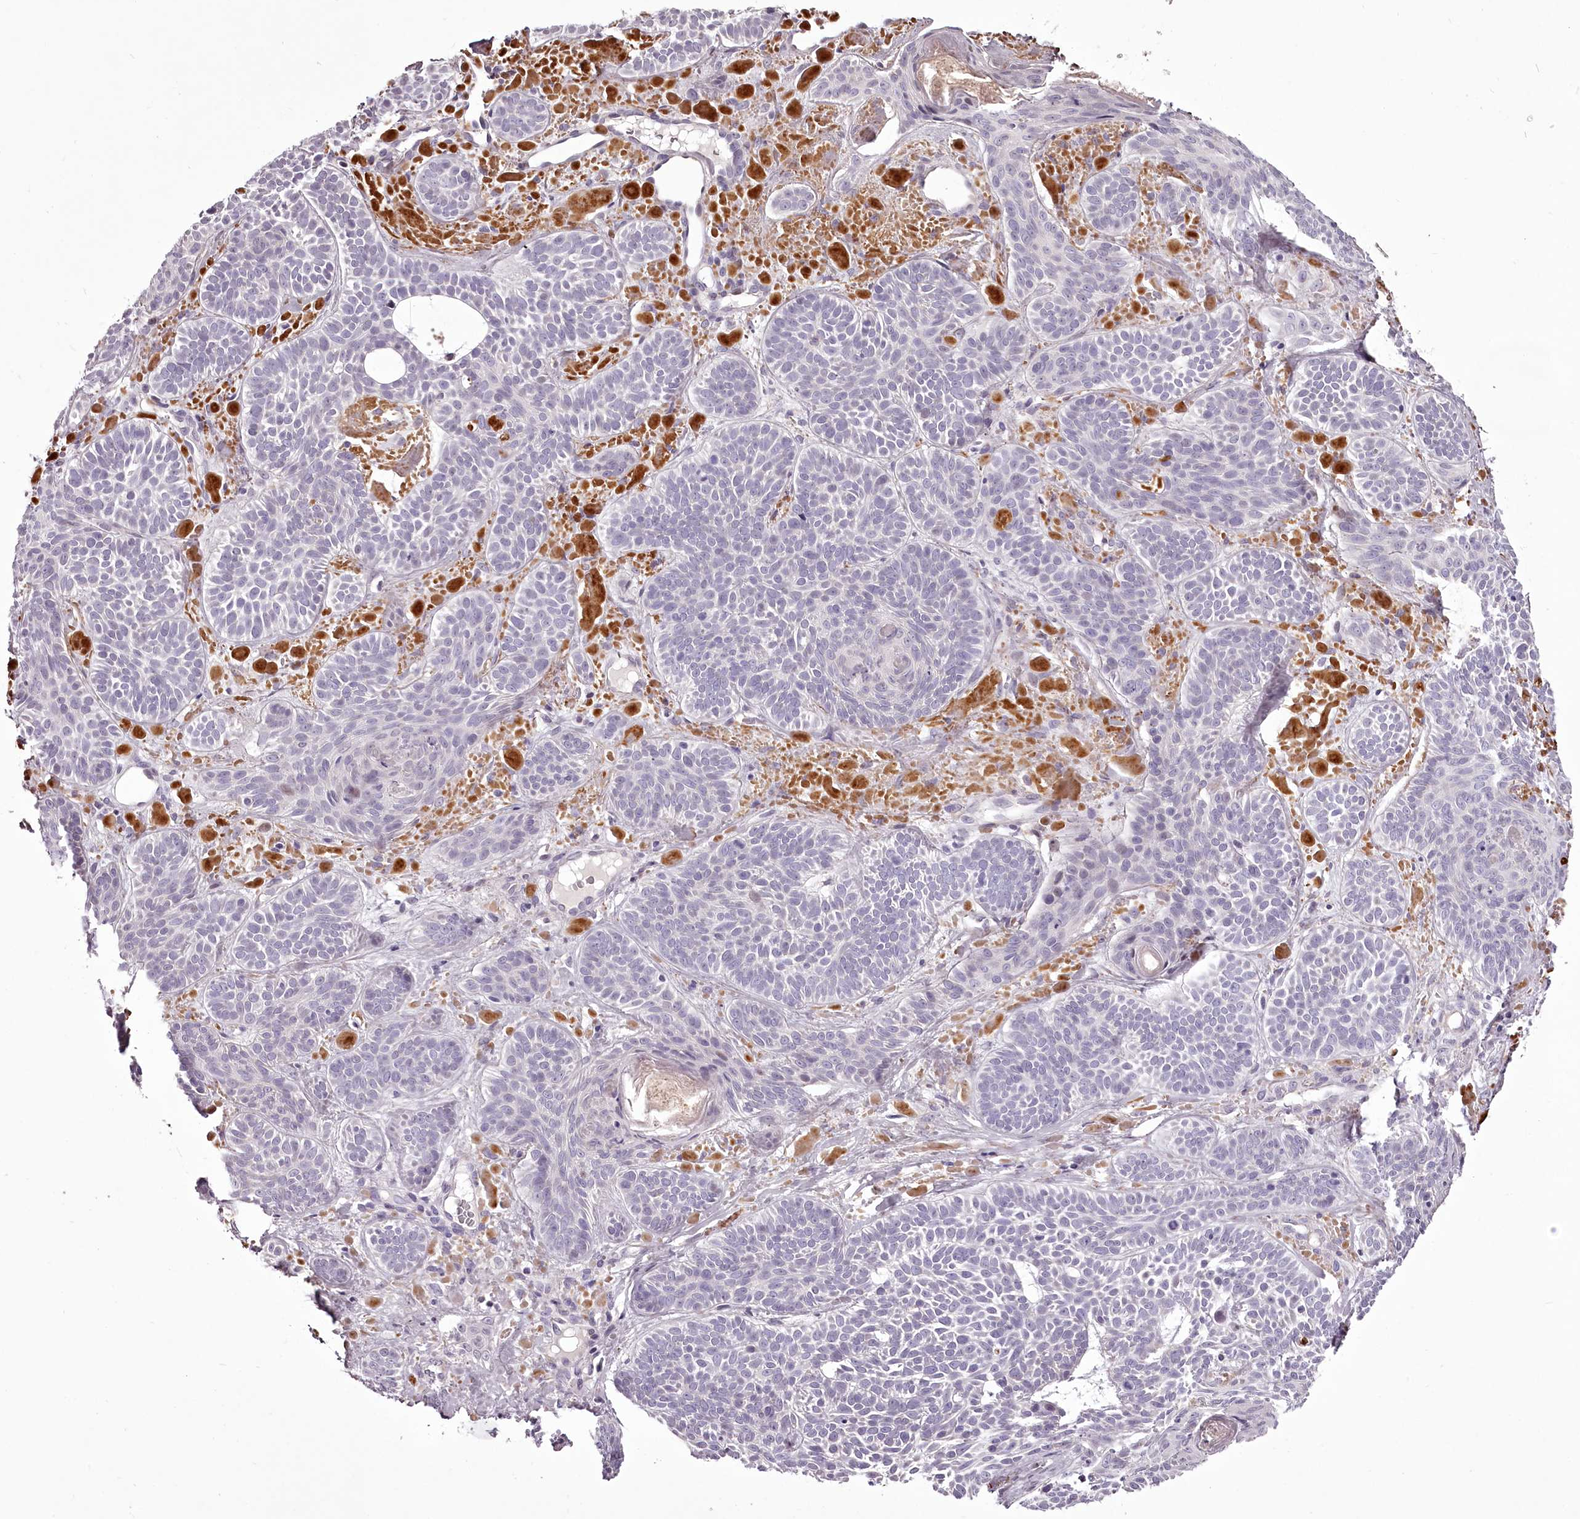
{"staining": {"intensity": "negative", "quantity": "none", "location": "none"}, "tissue": "skin cancer", "cell_type": "Tumor cells", "image_type": "cancer", "snomed": [{"axis": "morphology", "description": "Basal cell carcinoma"}, {"axis": "topography", "description": "Skin"}], "caption": "Image shows no protein staining in tumor cells of skin cancer (basal cell carcinoma) tissue.", "gene": "C1orf56", "patient": {"sex": "male", "age": 85}}